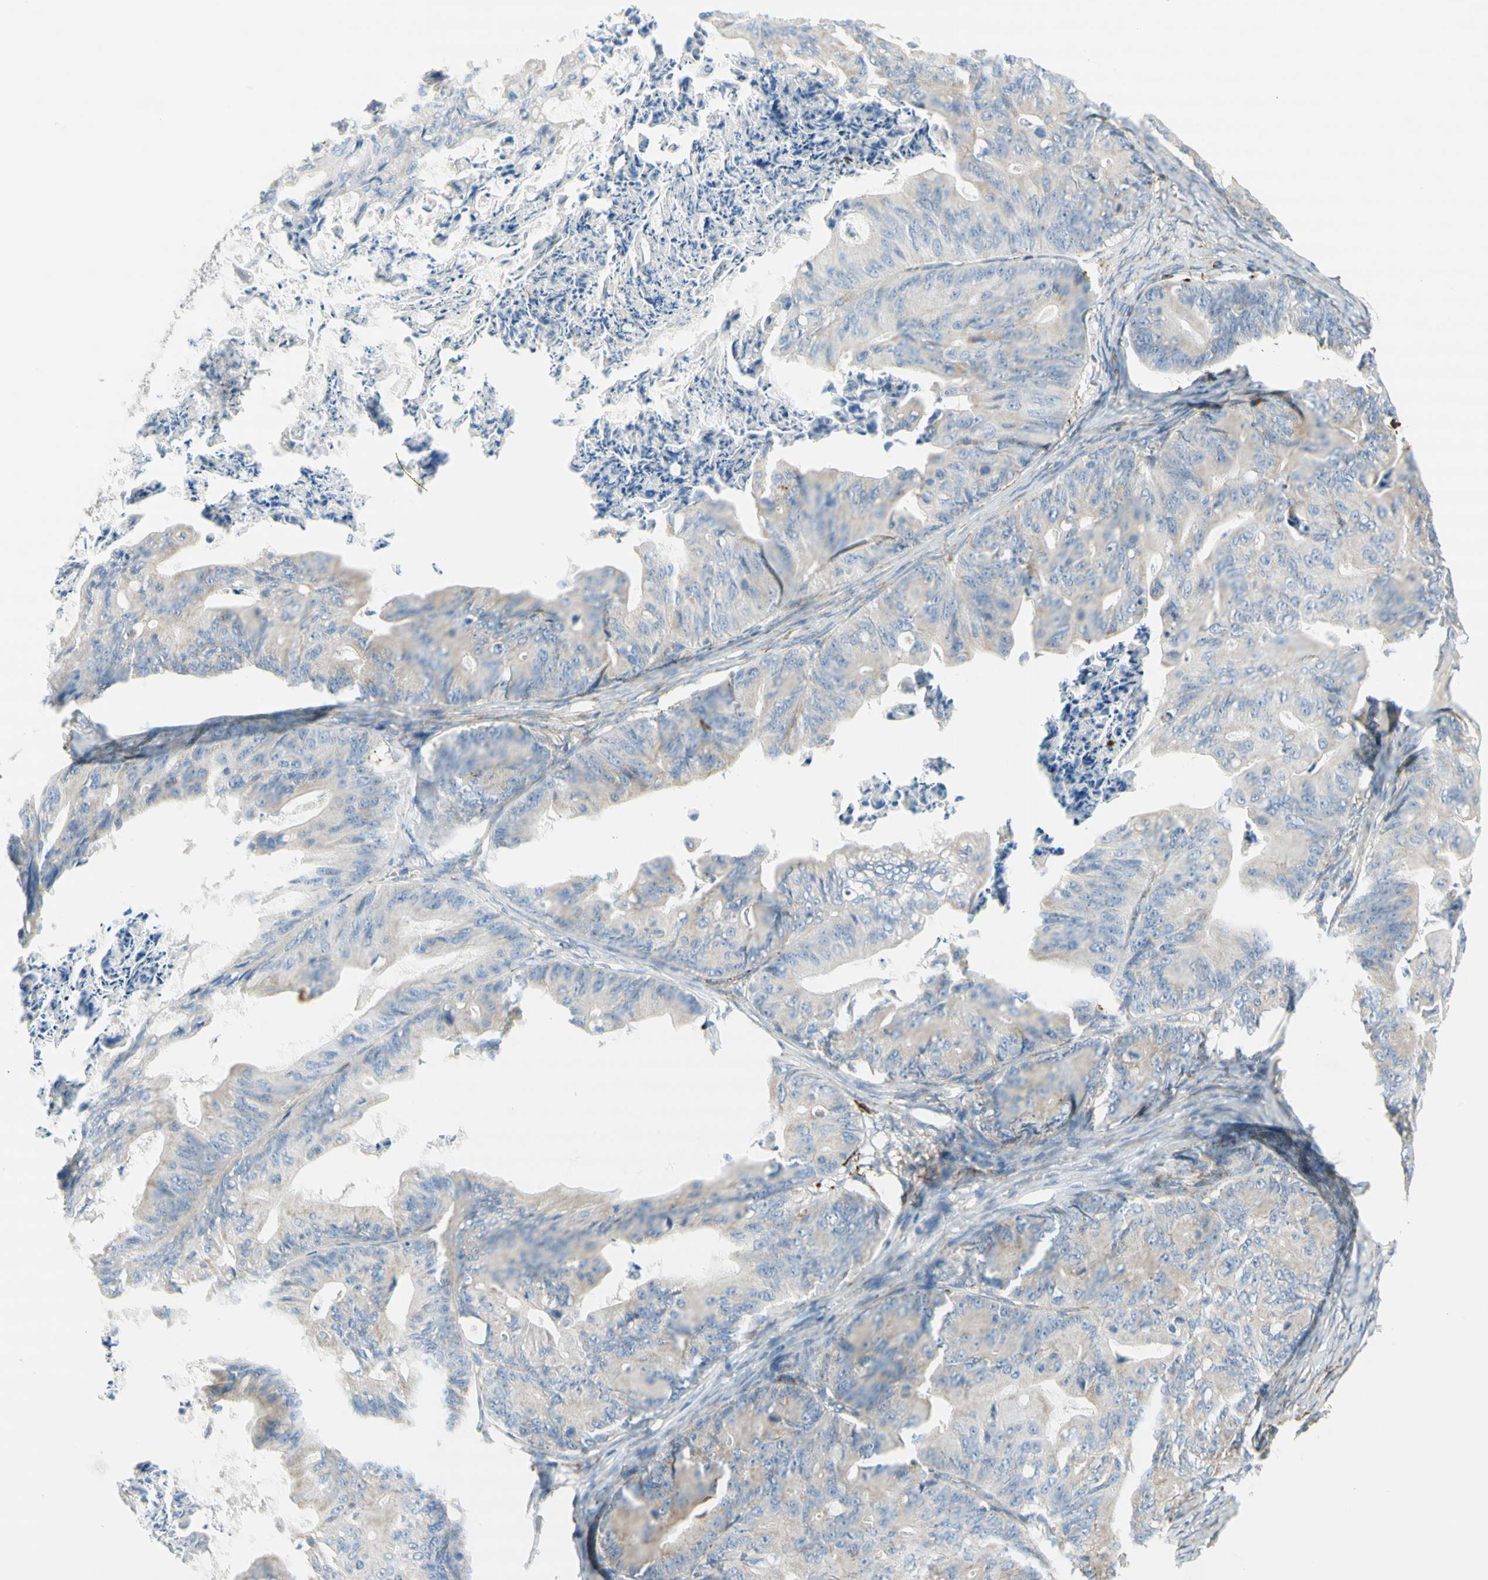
{"staining": {"intensity": "negative", "quantity": "none", "location": "none"}, "tissue": "ovarian cancer", "cell_type": "Tumor cells", "image_type": "cancer", "snomed": [{"axis": "morphology", "description": "Cystadenocarcinoma, mucinous, NOS"}, {"axis": "topography", "description": "Ovary"}], "caption": "A photomicrograph of human ovarian cancer is negative for staining in tumor cells.", "gene": "URB2", "patient": {"sex": "female", "age": 37}}